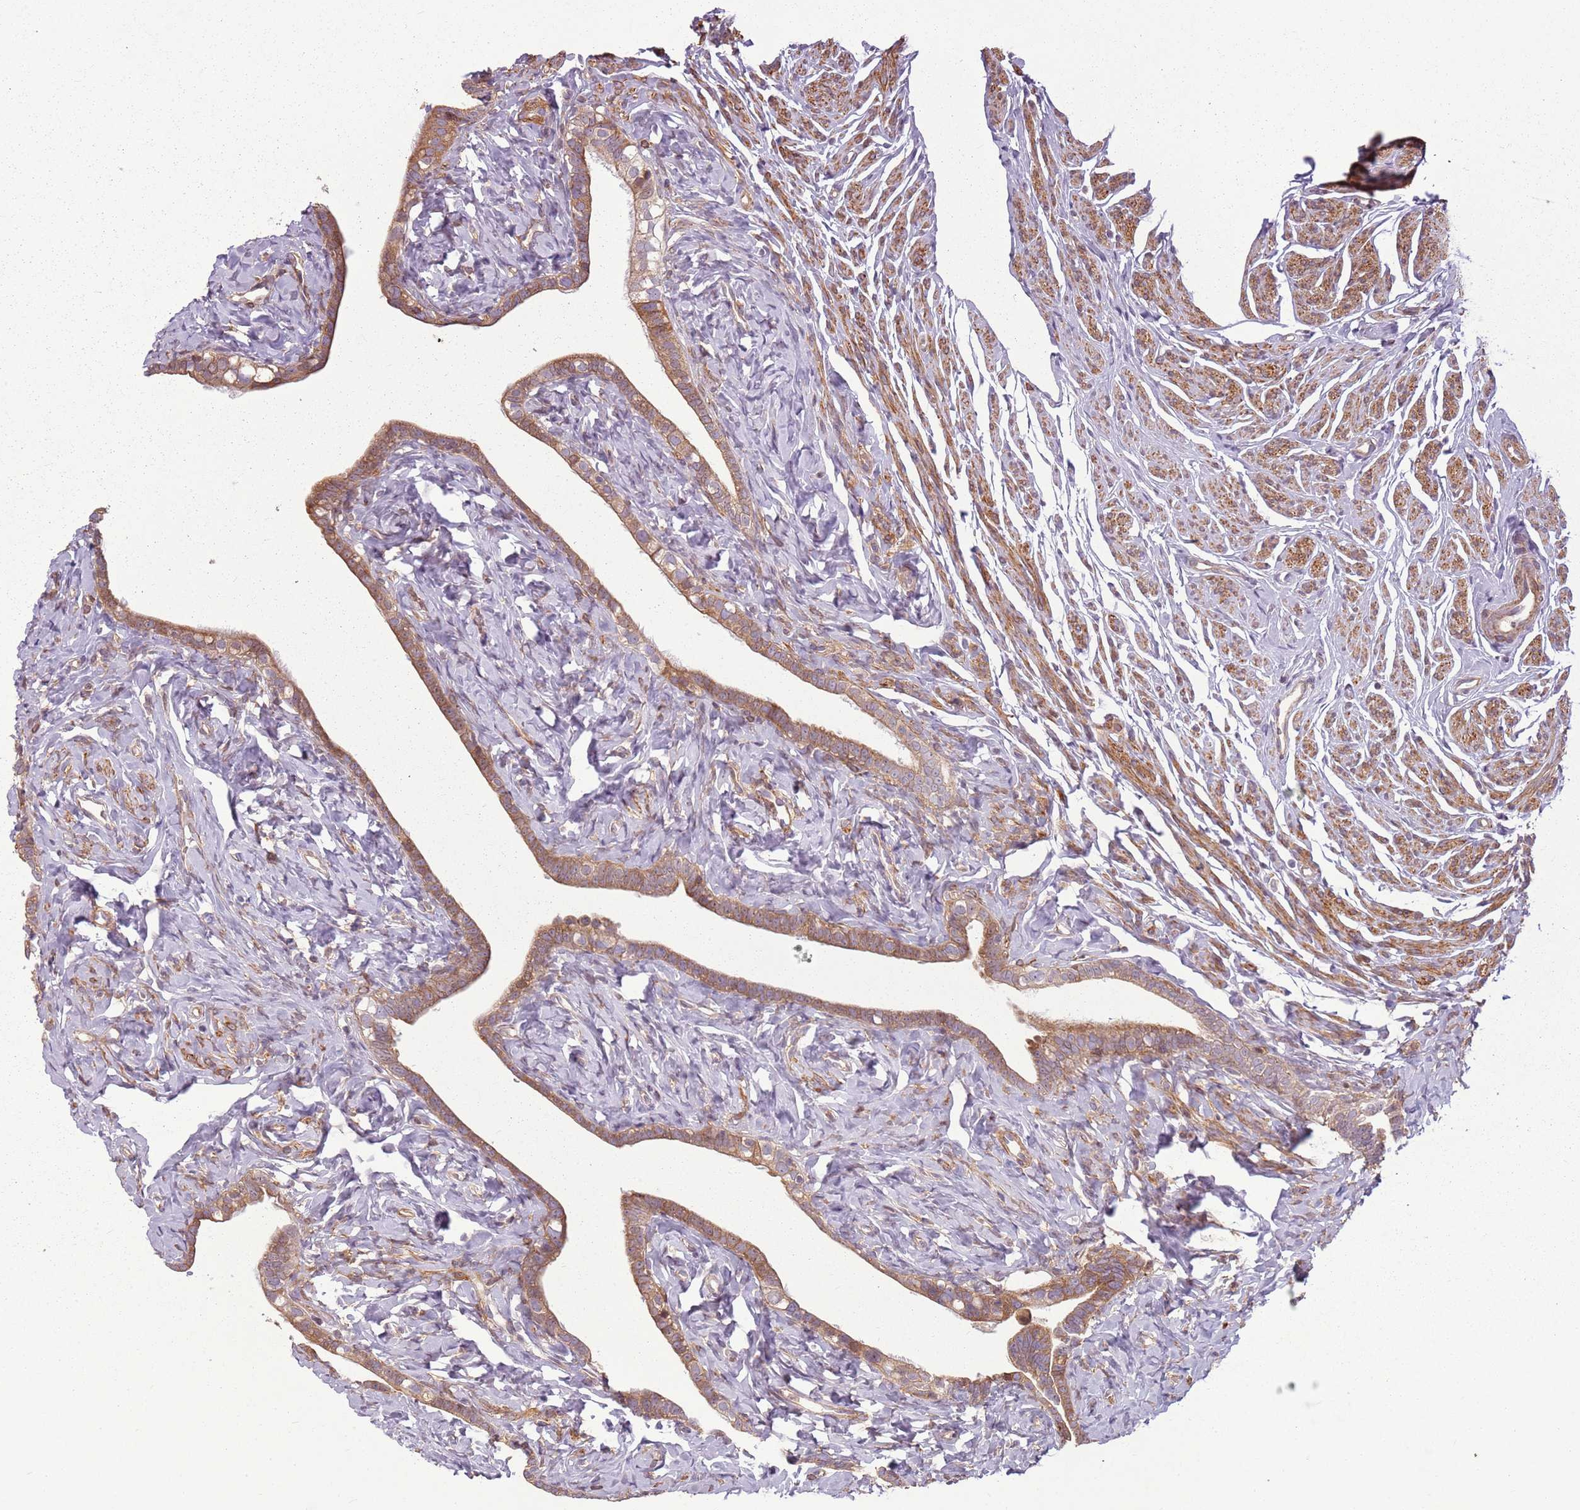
{"staining": {"intensity": "moderate", "quantity": ">75%", "location": "cytoplasmic/membranous"}, "tissue": "fallopian tube", "cell_type": "Glandular cells", "image_type": "normal", "snomed": [{"axis": "morphology", "description": "Normal tissue, NOS"}, {"axis": "topography", "description": "Fallopian tube"}], "caption": "This image exhibits immunohistochemistry (IHC) staining of normal fallopian tube, with medium moderate cytoplasmic/membranous staining in approximately >75% of glandular cells.", "gene": "RPL21", "patient": {"sex": "female", "age": 66}}